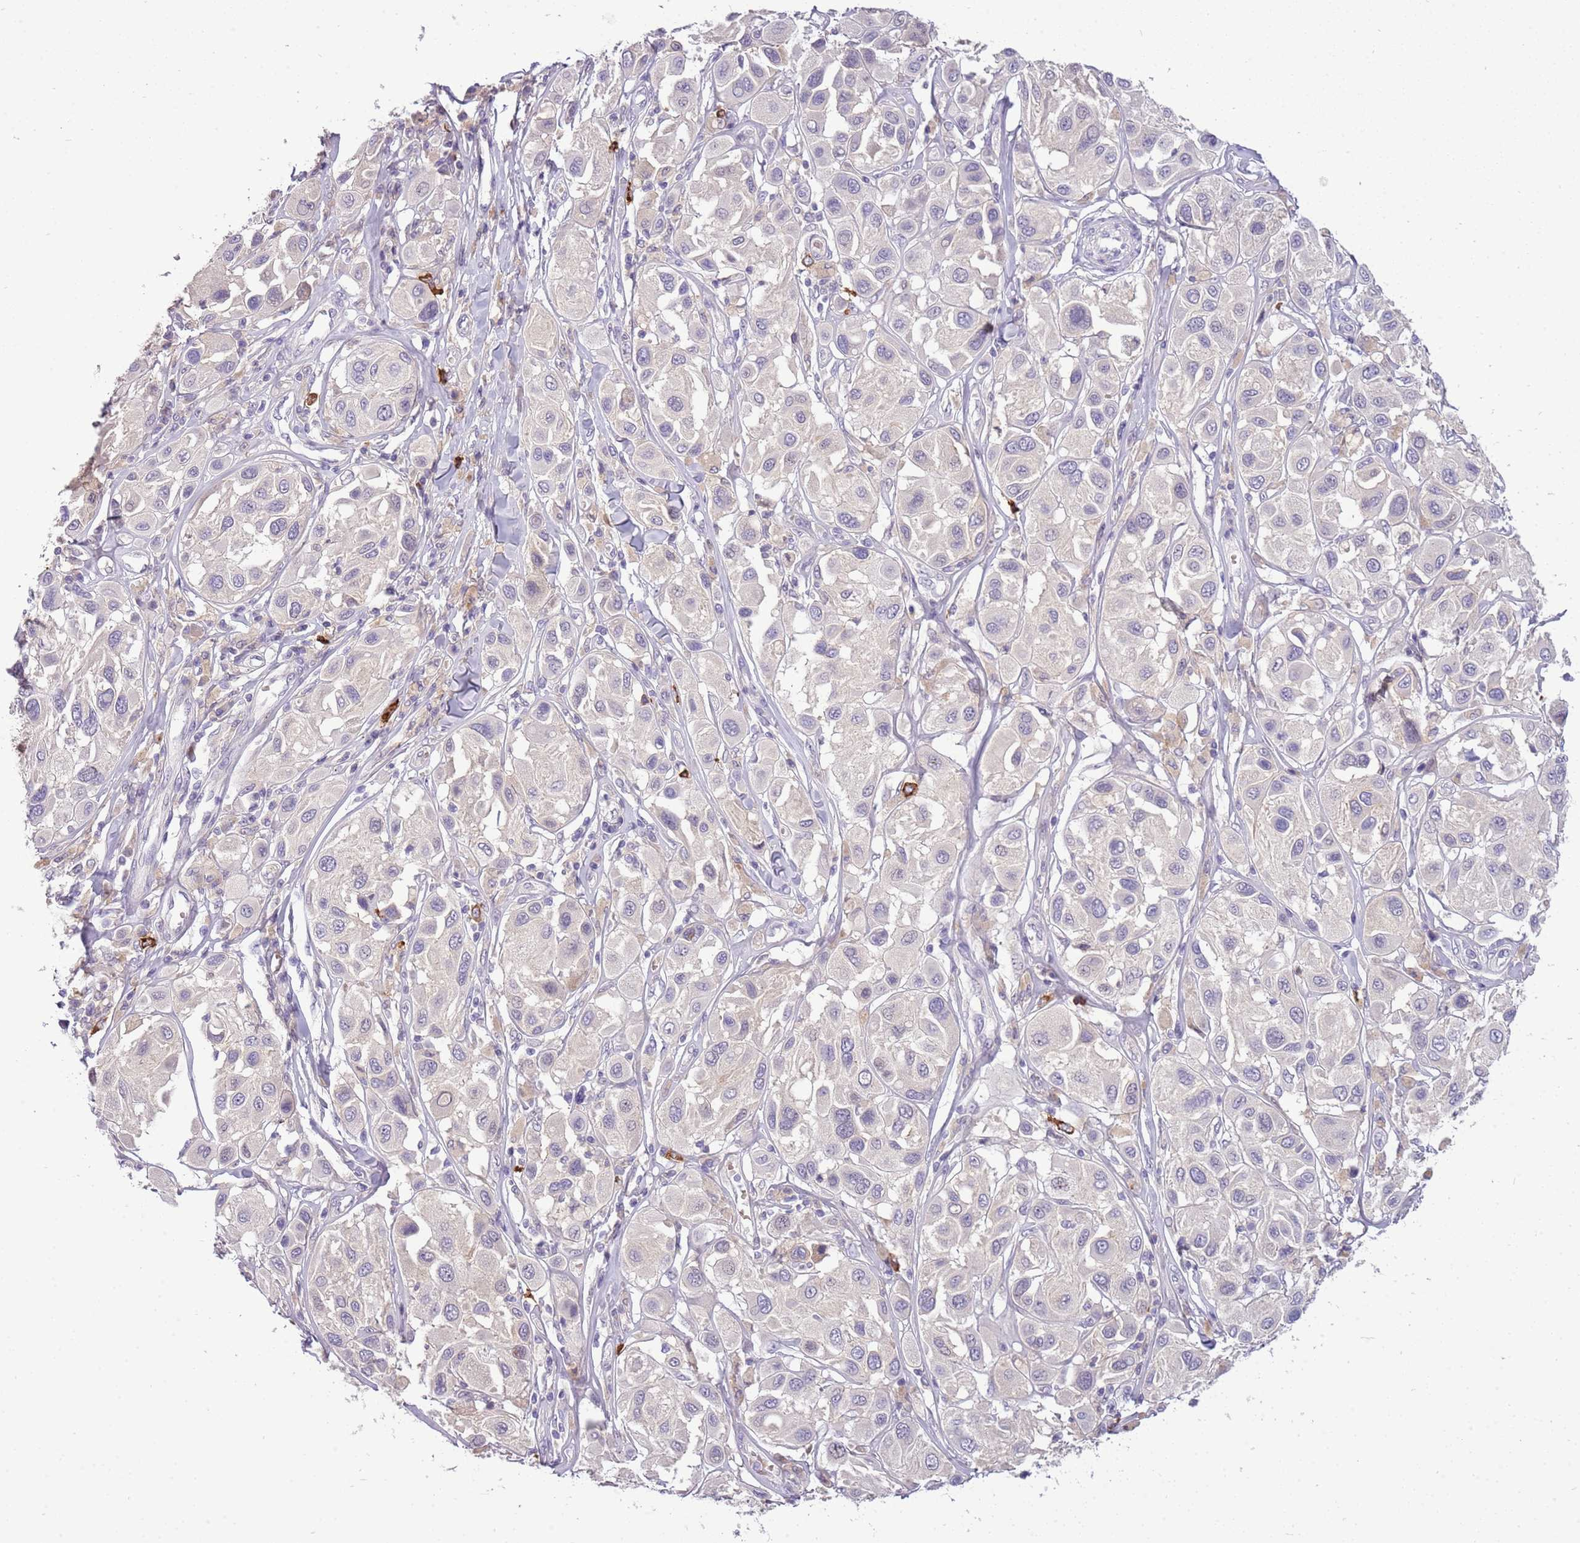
{"staining": {"intensity": "negative", "quantity": "none", "location": "none"}, "tissue": "melanoma", "cell_type": "Tumor cells", "image_type": "cancer", "snomed": [{"axis": "morphology", "description": "Malignant melanoma, Metastatic site"}, {"axis": "topography", "description": "Skin"}], "caption": "Human malignant melanoma (metastatic site) stained for a protein using IHC exhibits no positivity in tumor cells.", "gene": "SCAMP5", "patient": {"sex": "male", "age": 41}}